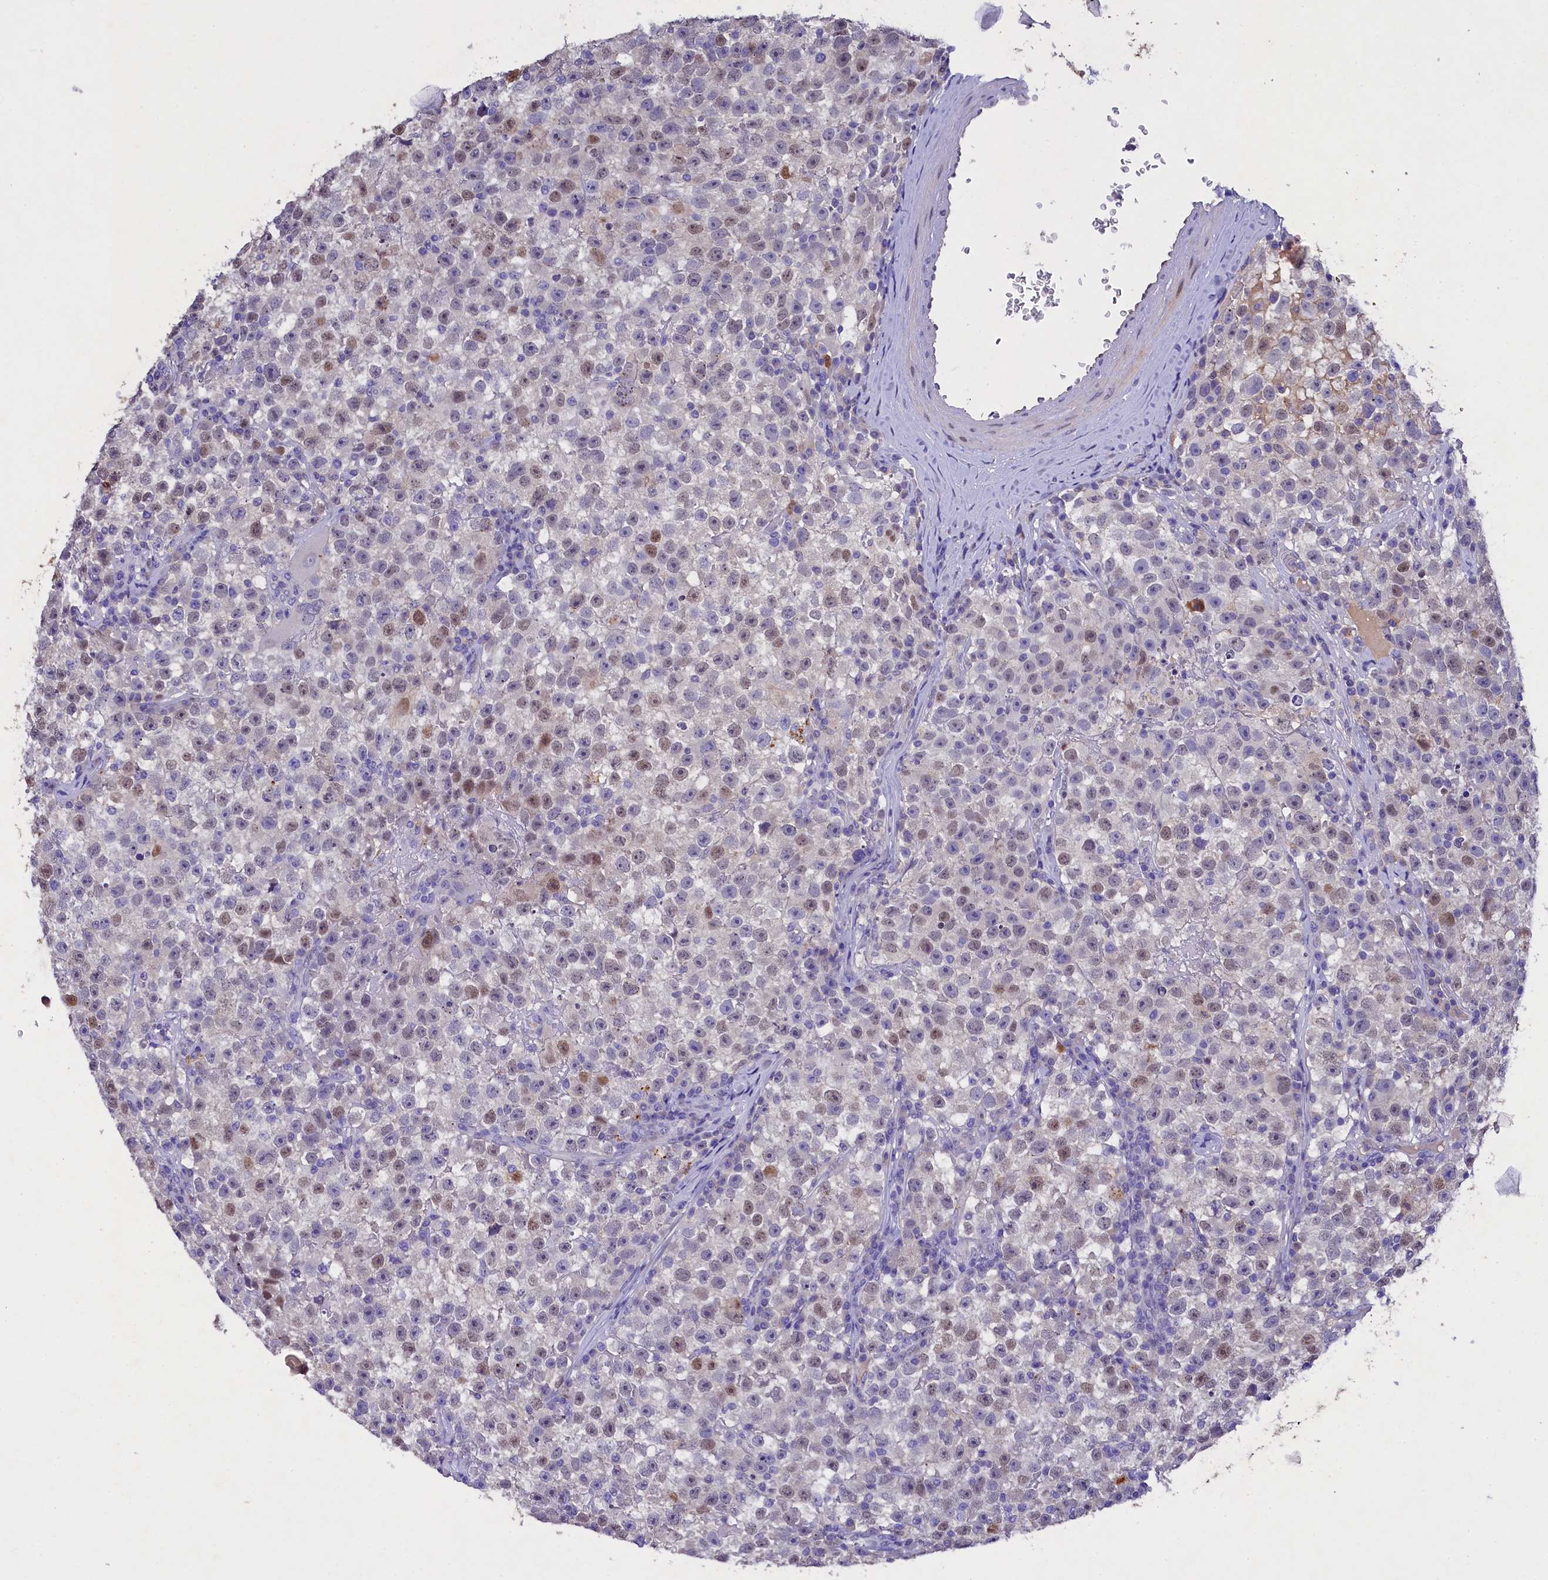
{"staining": {"intensity": "weak", "quantity": "<25%", "location": "nuclear"}, "tissue": "testis cancer", "cell_type": "Tumor cells", "image_type": "cancer", "snomed": [{"axis": "morphology", "description": "Seminoma, NOS"}, {"axis": "topography", "description": "Testis"}], "caption": "The immunohistochemistry (IHC) histopathology image has no significant staining in tumor cells of seminoma (testis) tissue. (Stains: DAB (3,3'-diaminobenzidine) immunohistochemistry (IHC) with hematoxylin counter stain, Microscopy: brightfield microscopy at high magnification).", "gene": "TGDS", "patient": {"sex": "male", "age": 22}}